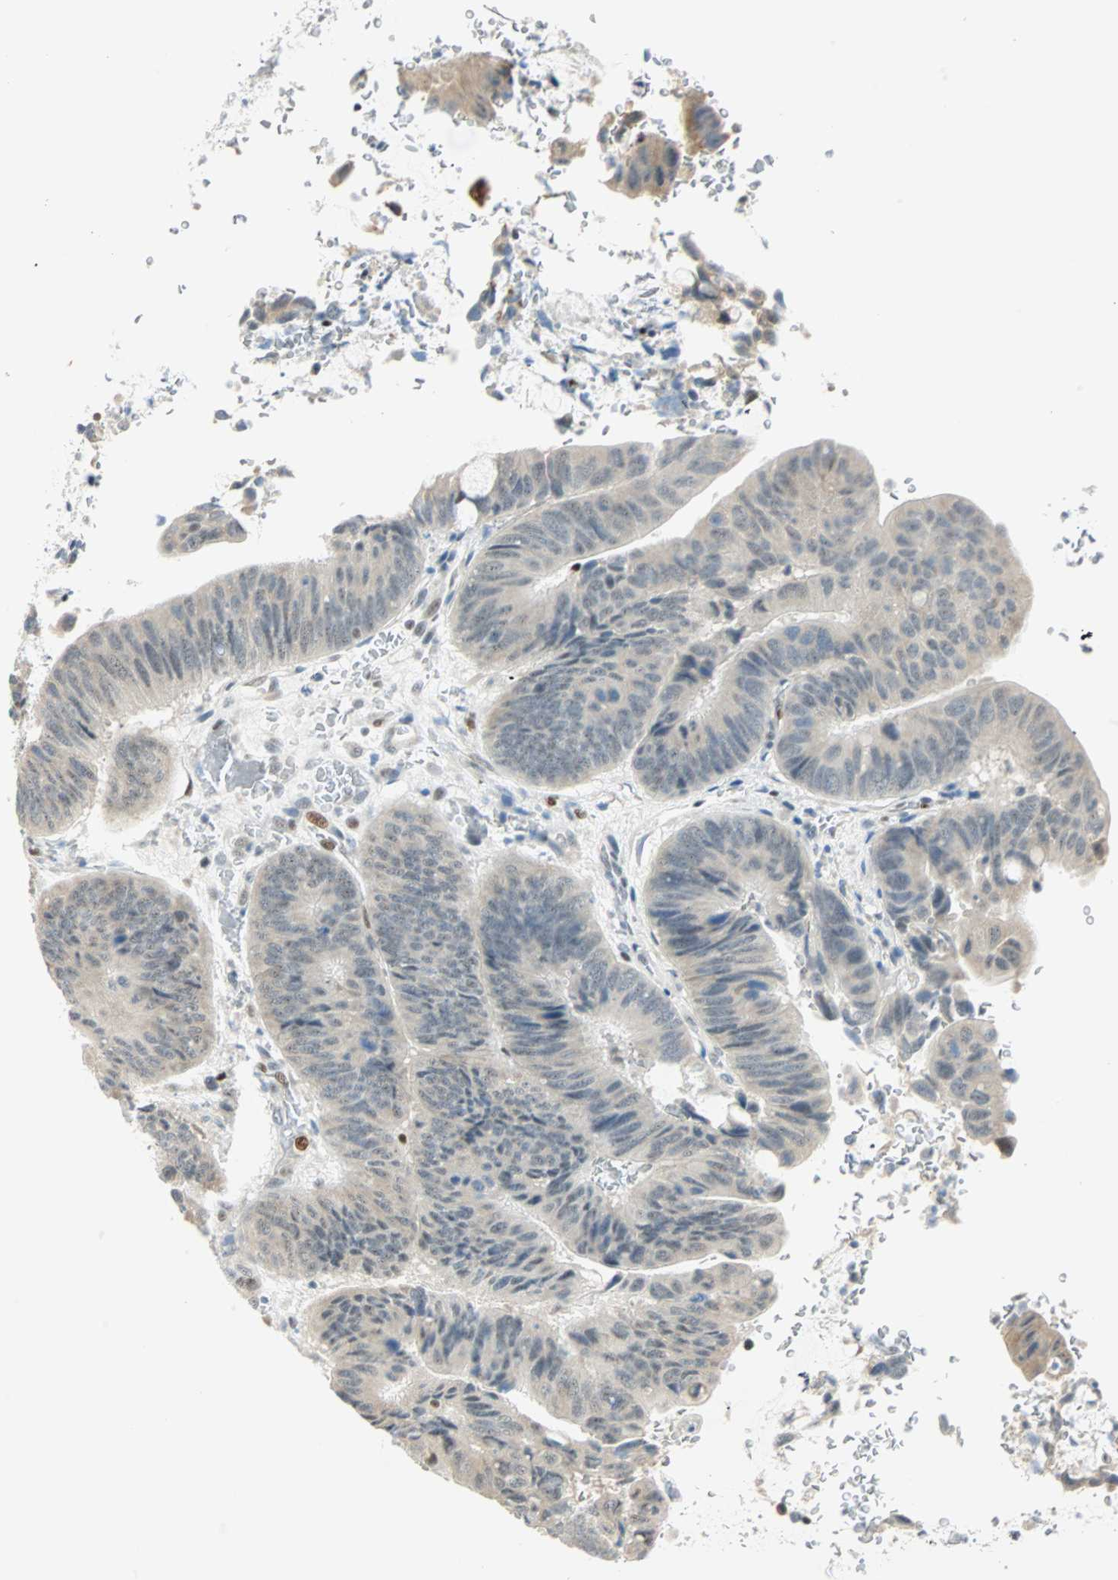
{"staining": {"intensity": "weak", "quantity": "<25%", "location": "cytoplasmic/membranous"}, "tissue": "colorectal cancer", "cell_type": "Tumor cells", "image_type": "cancer", "snomed": [{"axis": "morphology", "description": "Normal tissue, NOS"}, {"axis": "morphology", "description": "Adenocarcinoma, NOS"}, {"axis": "topography", "description": "Rectum"}, {"axis": "topography", "description": "Peripheral nerve tissue"}], "caption": "Immunohistochemistry micrograph of colorectal cancer stained for a protein (brown), which displays no staining in tumor cells.", "gene": "MSX2", "patient": {"sex": "male", "age": 92}}